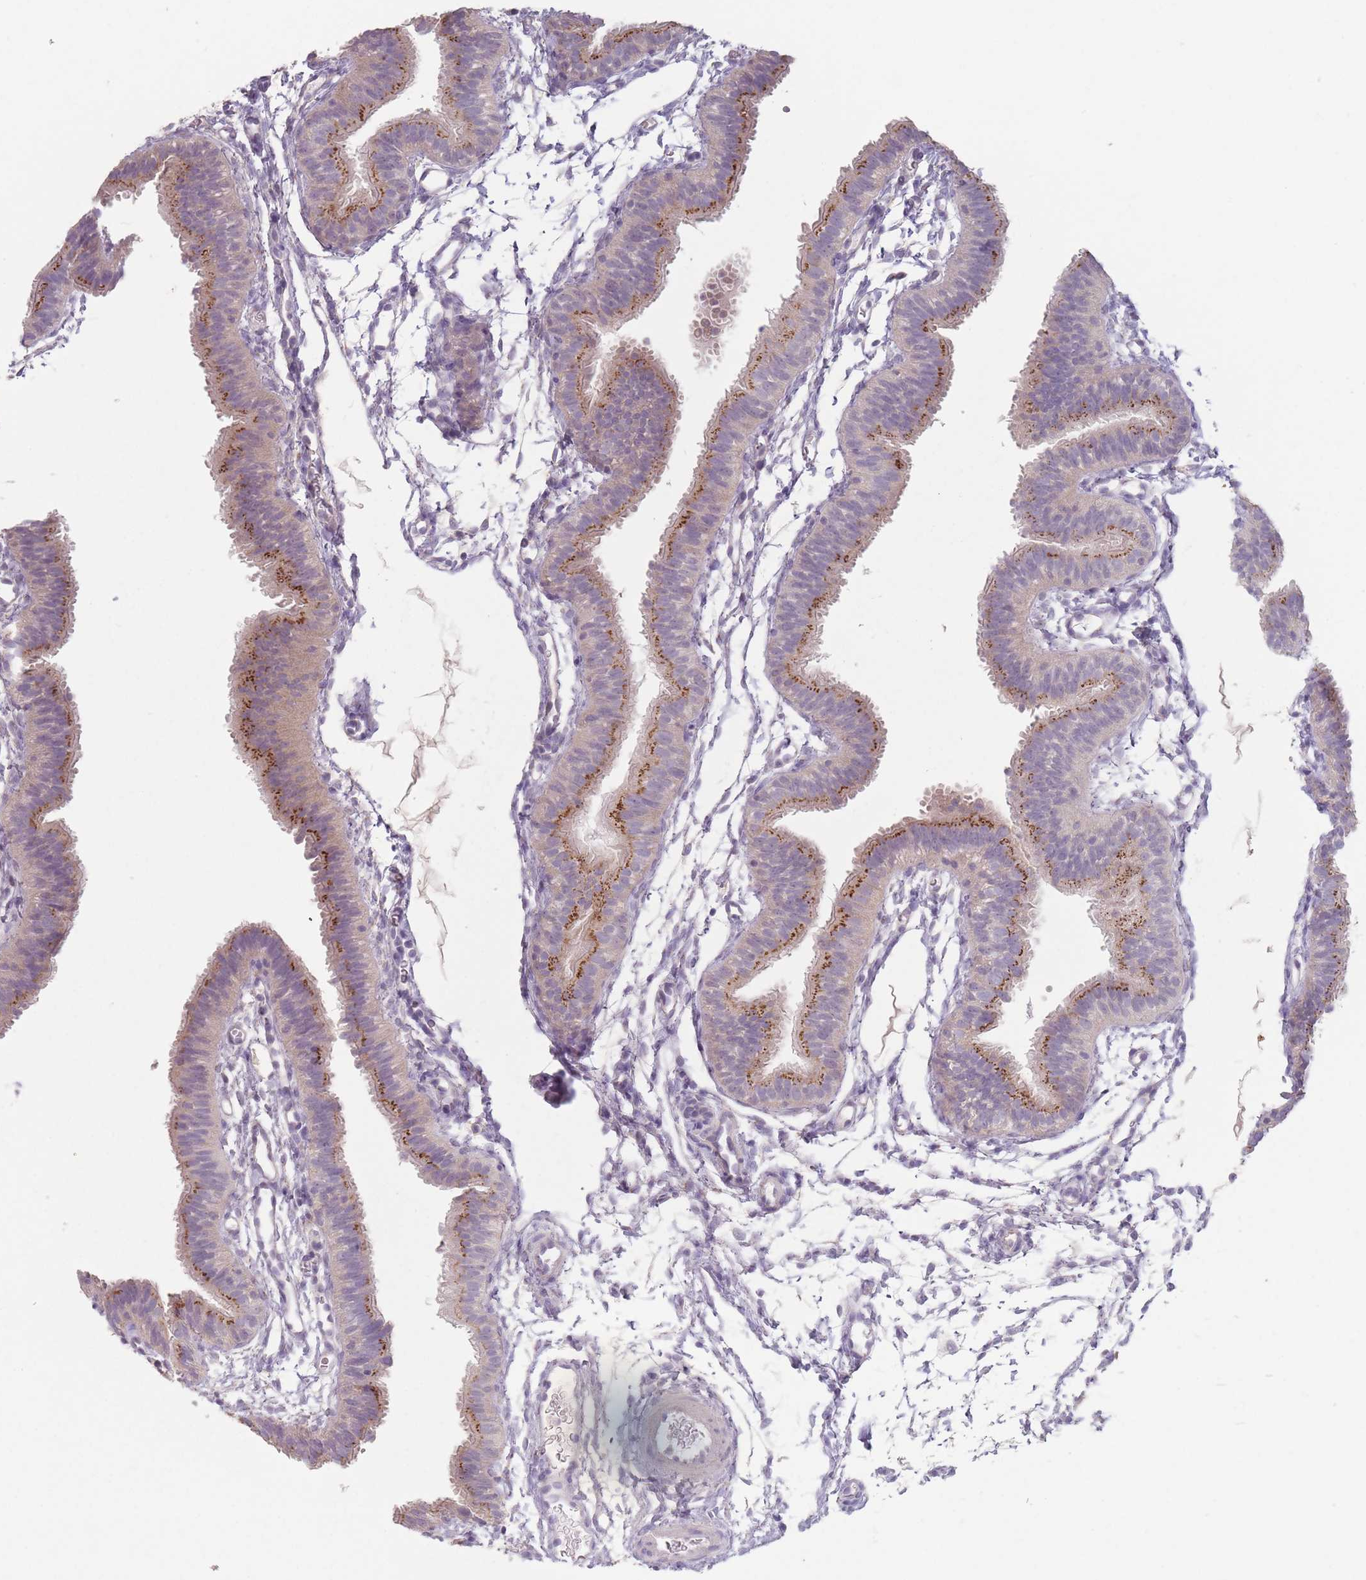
{"staining": {"intensity": "moderate", "quantity": "25%-75%", "location": "cytoplasmic/membranous"}, "tissue": "fallopian tube", "cell_type": "Glandular cells", "image_type": "normal", "snomed": [{"axis": "morphology", "description": "Normal tissue, NOS"}, {"axis": "topography", "description": "Fallopian tube"}], "caption": "Protein expression analysis of normal fallopian tube demonstrates moderate cytoplasmic/membranous positivity in about 25%-75% of glandular cells.", "gene": "AKAIN1", "patient": {"sex": "female", "age": 35}}